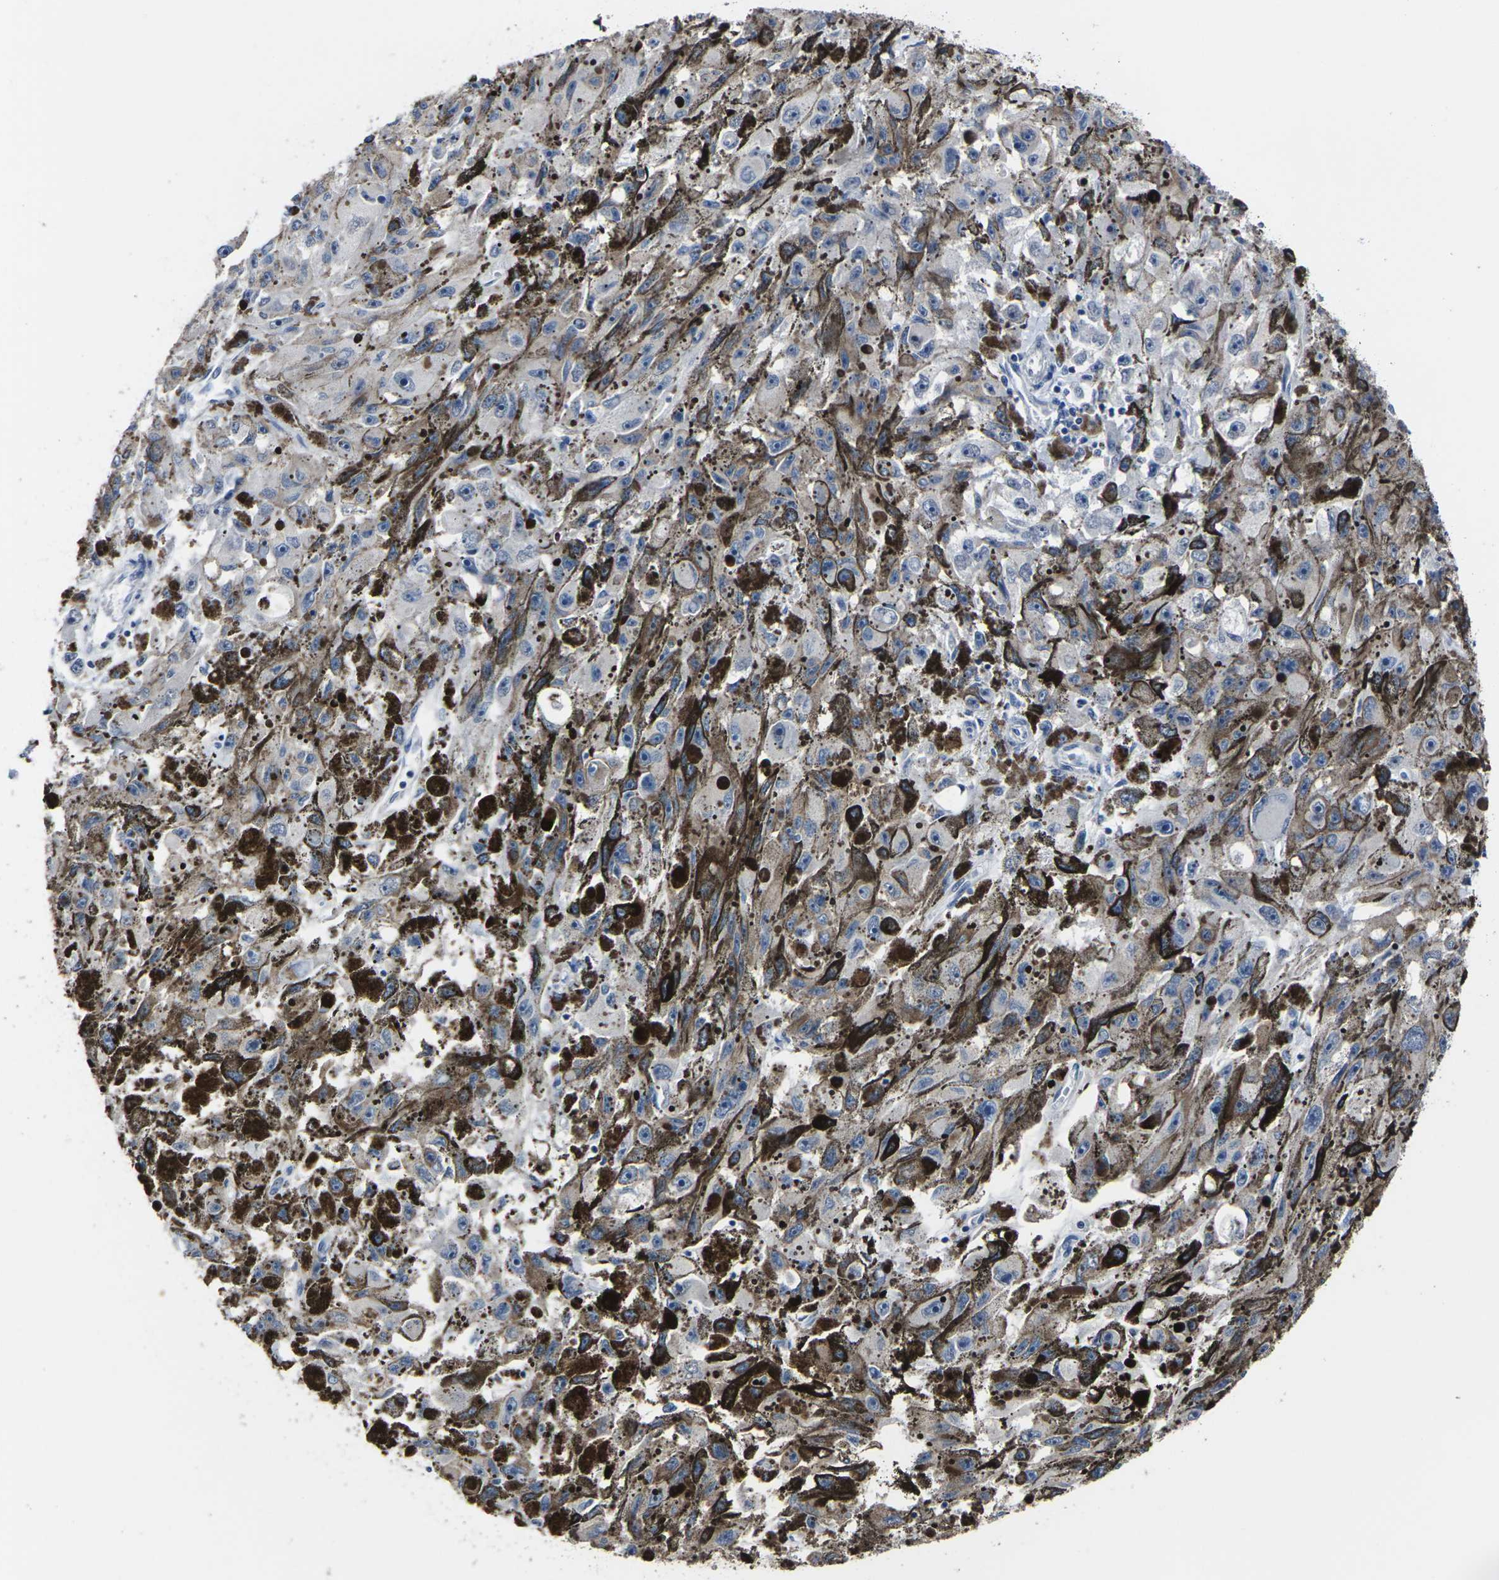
{"staining": {"intensity": "weak", "quantity": "25%-75%", "location": "cytoplasmic/membranous"}, "tissue": "melanoma", "cell_type": "Tumor cells", "image_type": "cancer", "snomed": [{"axis": "morphology", "description": "Malignant melanoma, NOS"}, {"axis": "topography", "description": "Skin"}], "caption": "An immunohistochemistry histopathology image of tumor tissue is shown. Protein staining in brown highlights weak cytoplasmic/membranous positivity in malignant melanoma within tumor cells. The staining is performed using DAB brown chromogen to label protein expression. The nuclei are counter-stained blue using hematoxylin.", "gene": "MSANTD4", "patient": {"sex": "female", "age": 104}}